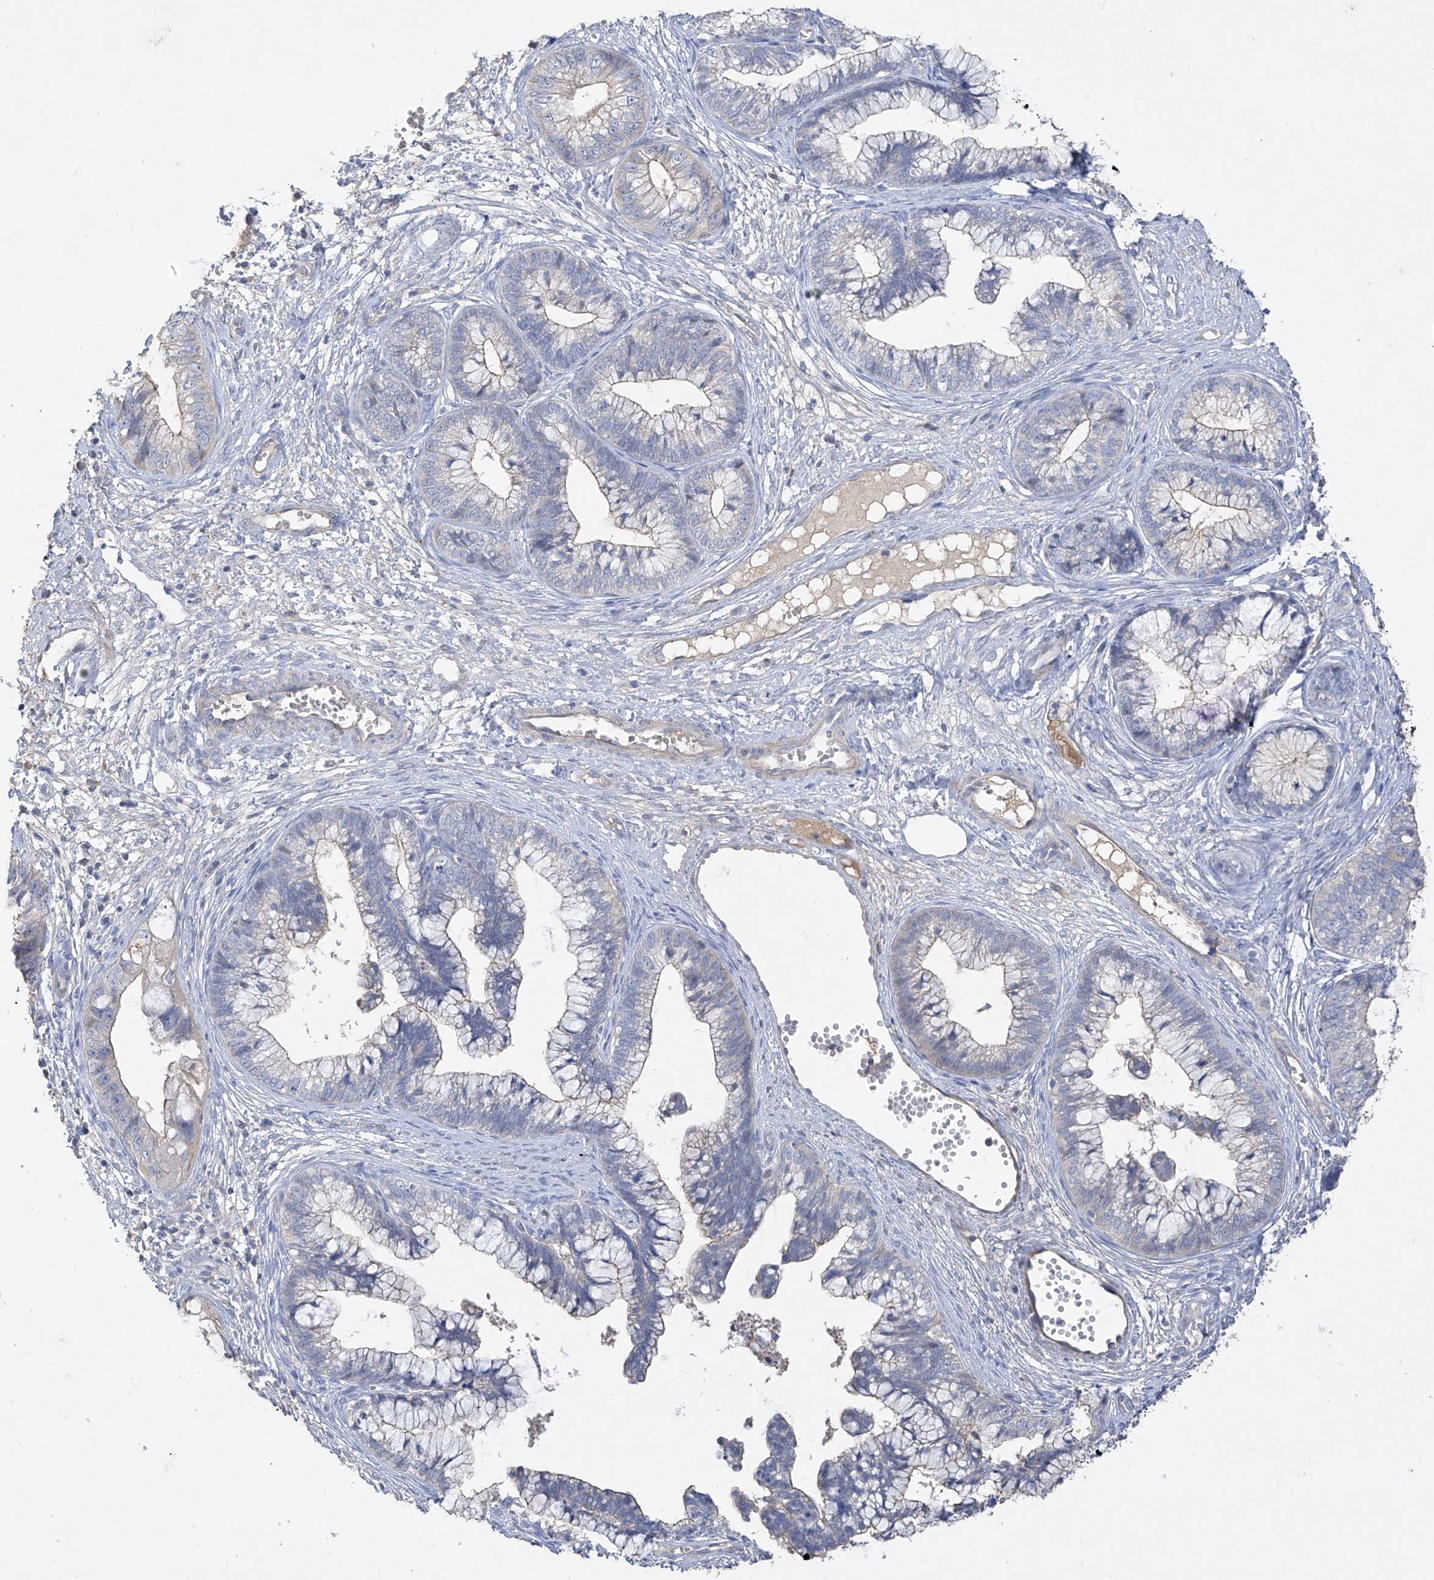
{"staining": {"intensity": "moderate", "quantity": "<25%", "location": "cytoplasmic/membranous"}, "tissue": "cervical cancer", "cell_type": "Tumor cells", "image_type": "cancer", "snomed": [{"axis": "morphology", "description": "Adenocarcinoma, NOS"}, {"axis": "topography", "description": "Cervix"}], "caption": "This image exhibits immunohistochemistry staining of cervical adenocarcinoma, with low moderate cytoplasmic/membranous staining in approximately <25% of tumor cells.", "gene": "PRSS12", "patient": {"sex": "female", "age": 44}}